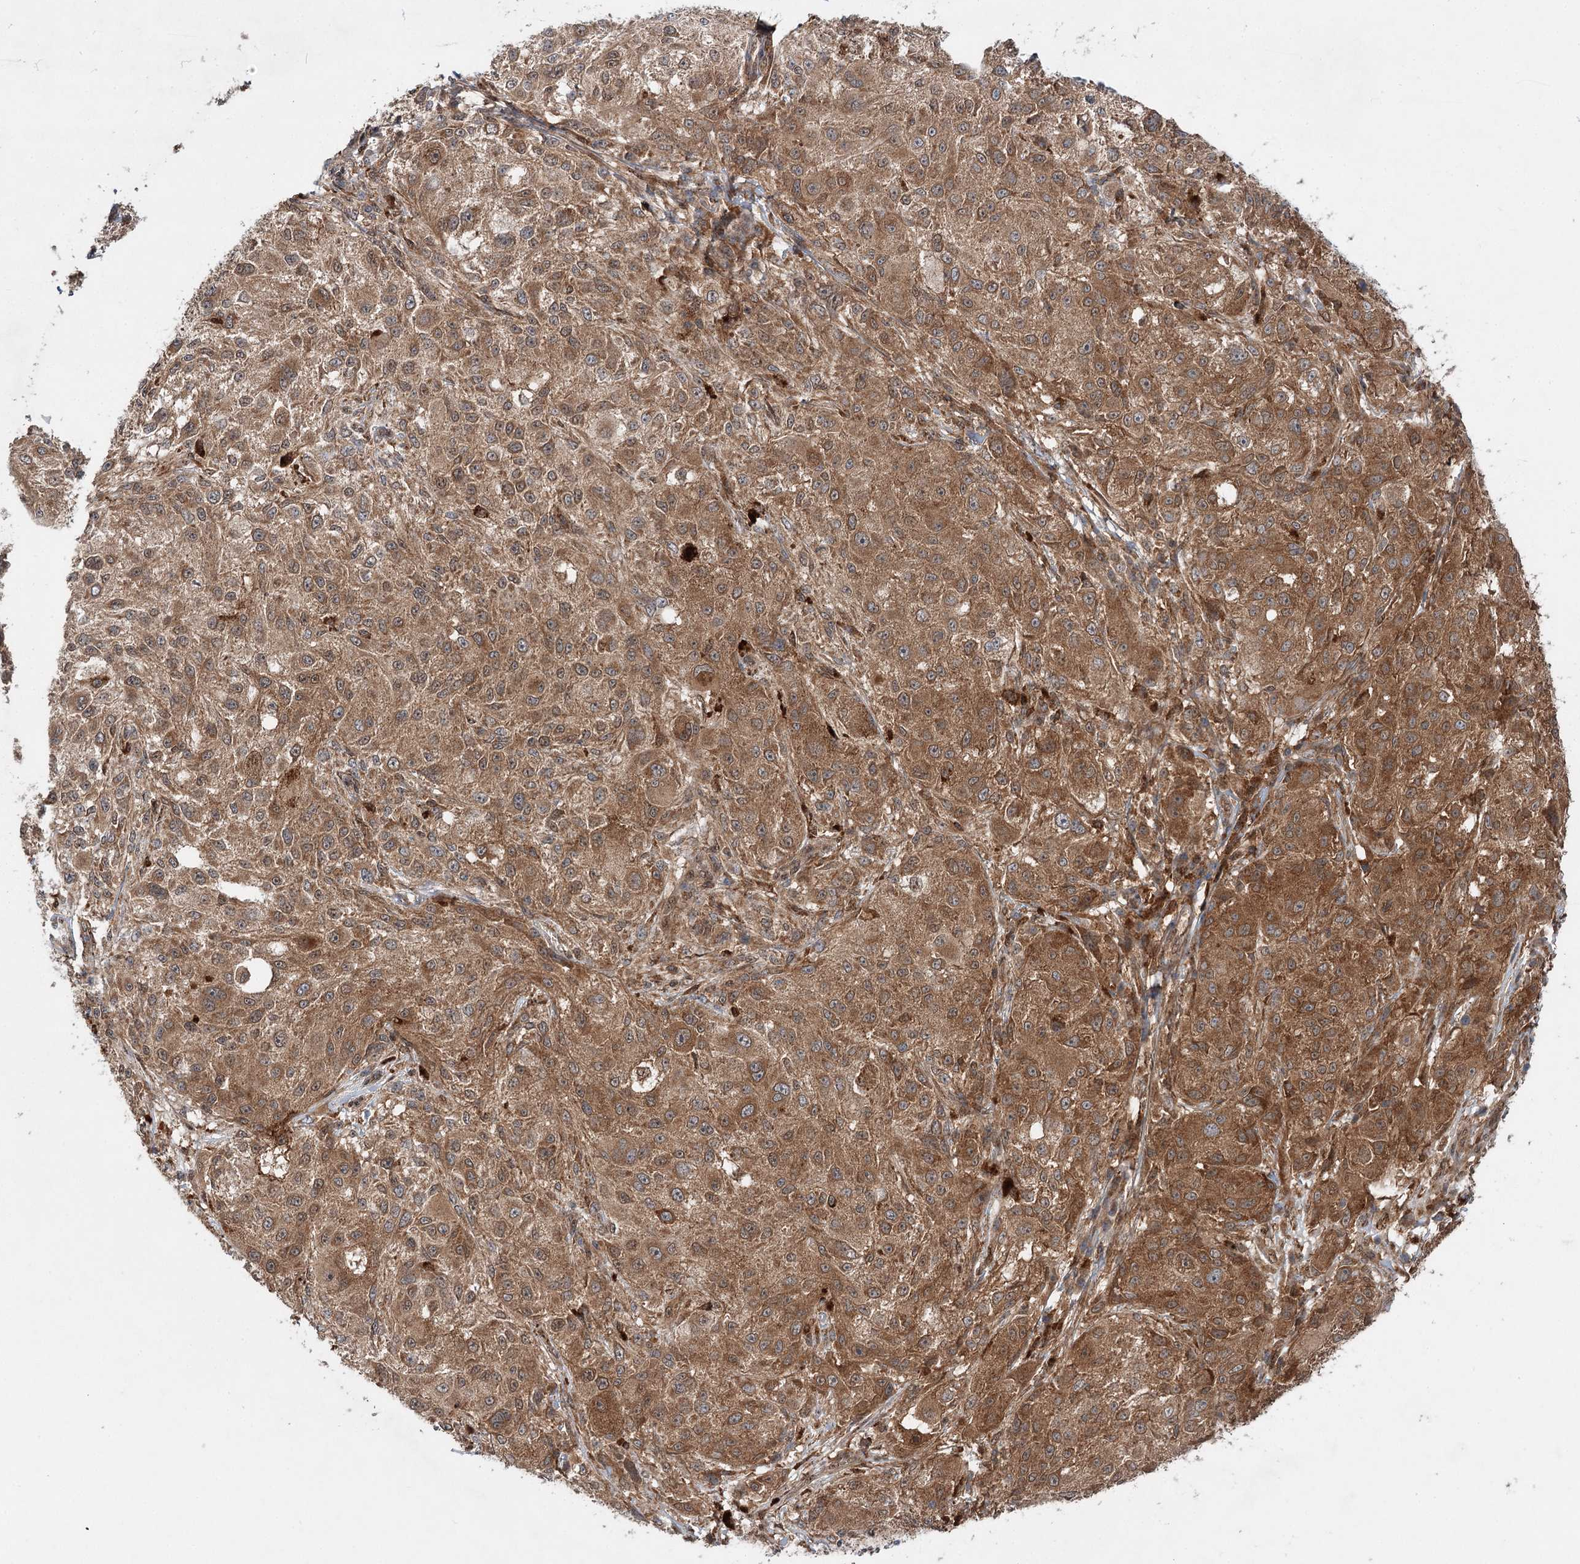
{"staining": {"intensity": "moderate", "quantity": ">75%", "location": "cytoplasmic/membranous"}, "tissue": "melanoma", "cell_type": "Tumor cells", "image_type": "cancer", "snomed": [{"axis": "morphology", "description": "Necrosis, NOS"}, {"axis": "morphology", "description": "Malignant melanoma, NOS"}, {"axis": "topography", "description": "Skin"}], "caption": "IHC (DAB) staining of malignant melanoma displays moderate cytoplasmic/membranous protein staining in about >75% of tumor cells.", "gene": "C12orf4", "patient": {"sex": "female", "age": 87}}